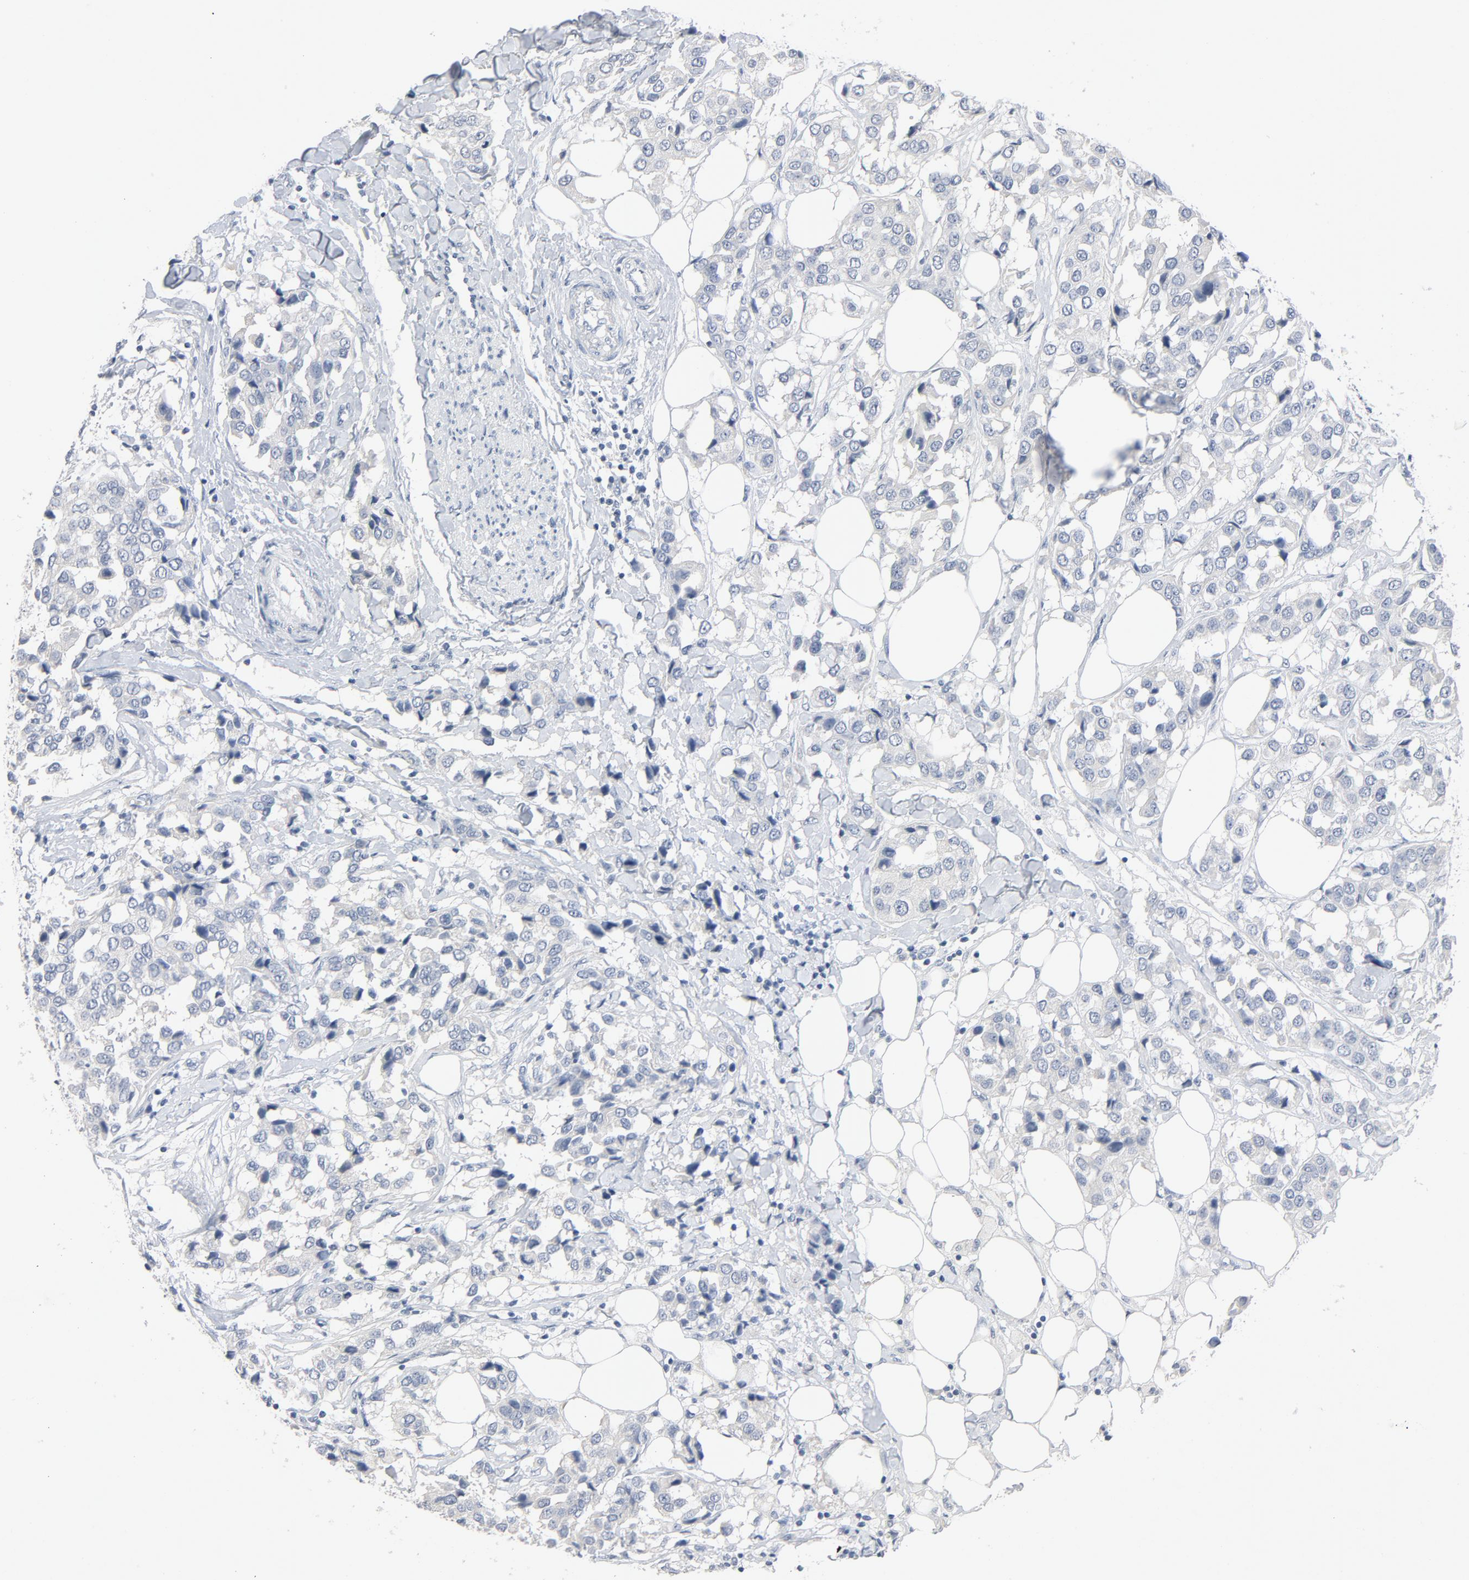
{"staining": {"intensity": "negative", "quantity": "none", "location": "none"}, "tissue": "breast cancer", "cell_type": "Tumor cells", "image_type": "cancer", "snomed": [{"axis": "morphology", "description": "Duct carcinoma"}, {"axis": "topography", "description": "Breast"}], "caption": "Tumor cells are negative for protein expression in human breast invasive ductal carcinoma.", "gene": "ZCCHC13", "patient": {"sex": "female", "age": 80}}